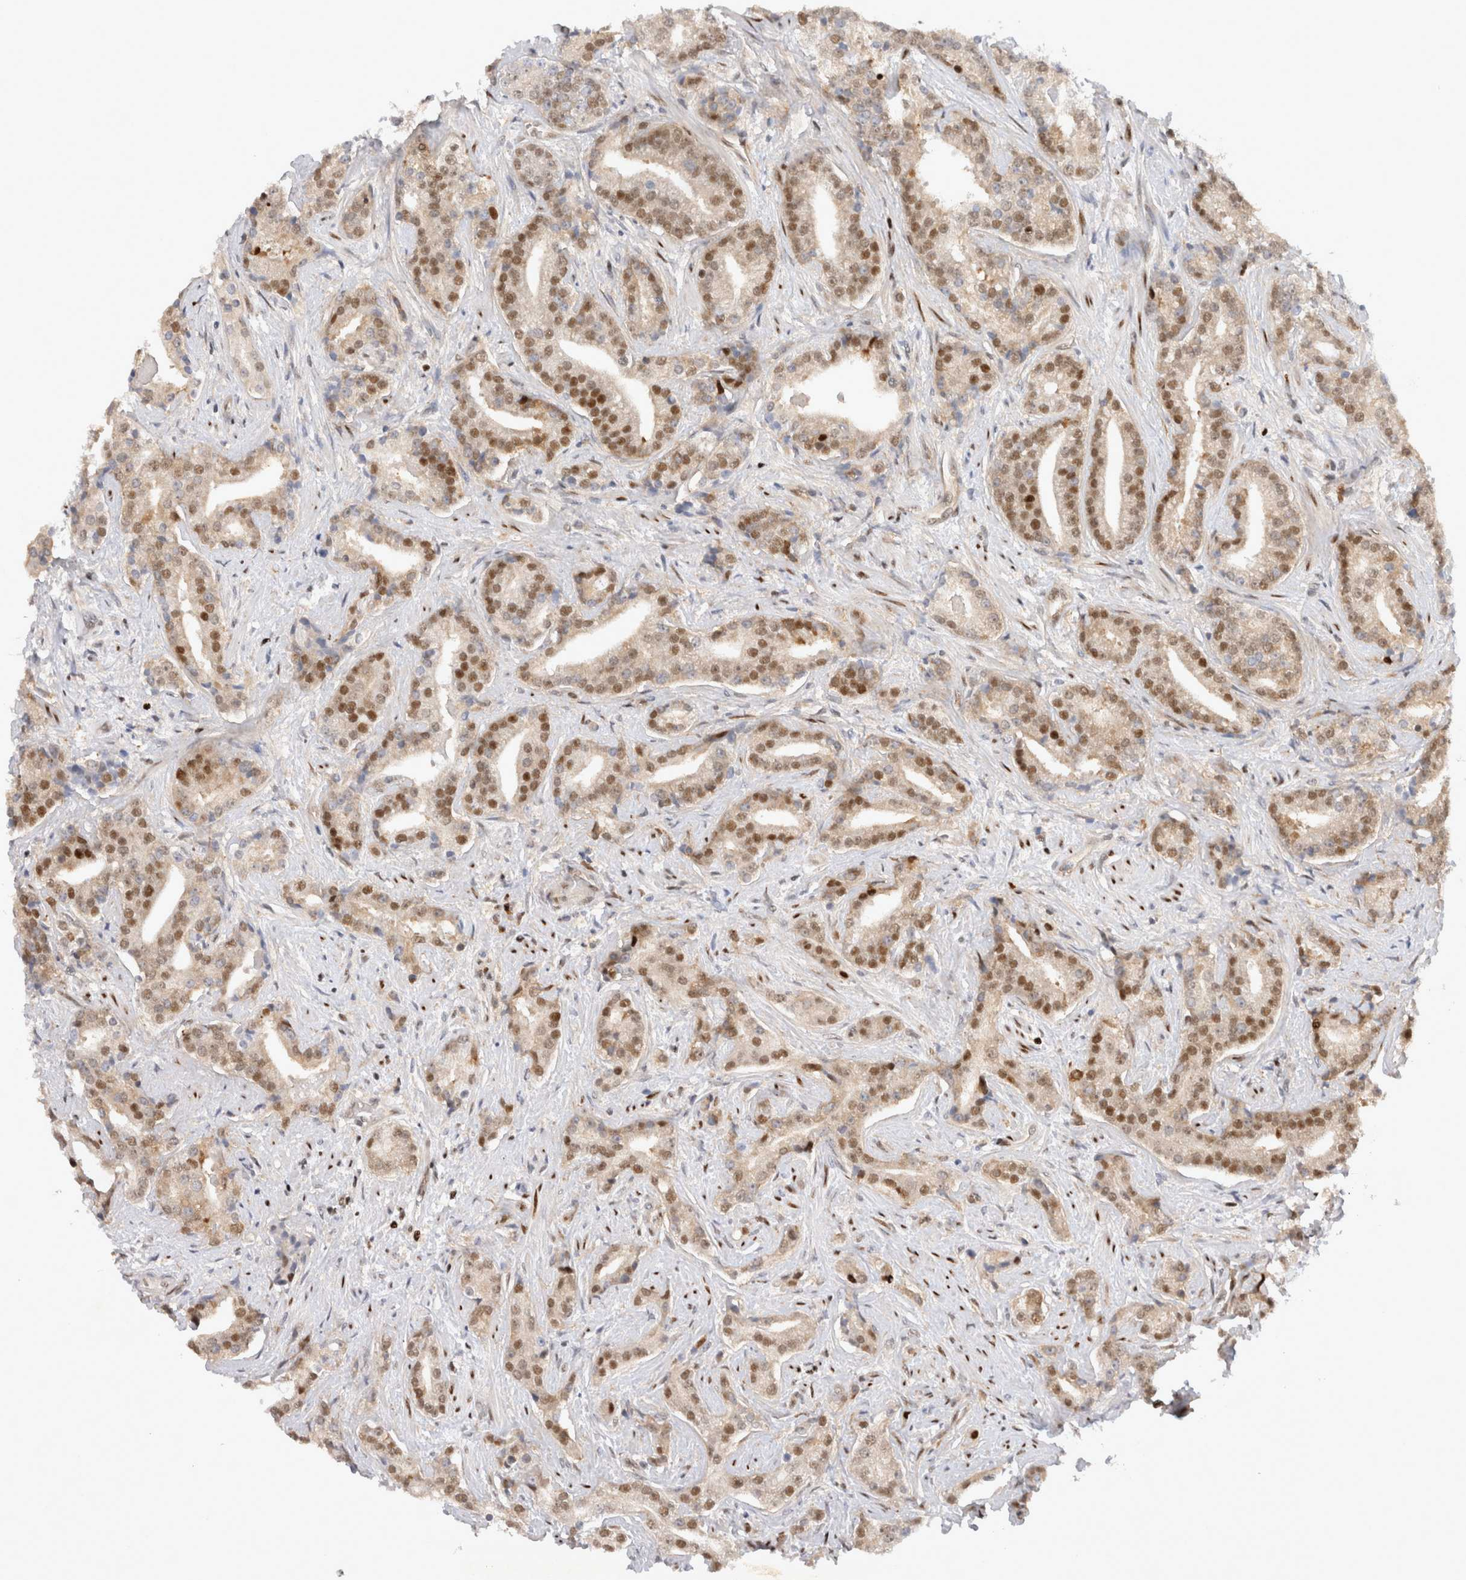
{"staining": {"intensity": "moderate", "quantity": ">75%", "location": "cytoplasmic/membranous,nuclear"}, "tissue": "prostate cancer", "cell_type": "Tumor cells", "image_type": "cancer", "snomed": [{"axis": "morphology", "description": "Adenocarcinoma, Low grade"}, {"axis": "topography", "description": "Prostate"}], "caption": "Prostate cancer stained with a brown dye shows moderate cytoplasmic/membranous and nuclear positive staining in approximately >75% of tumor cells.", "gene": "TCF4", "patient": {"sex": "male", "age": 67}}